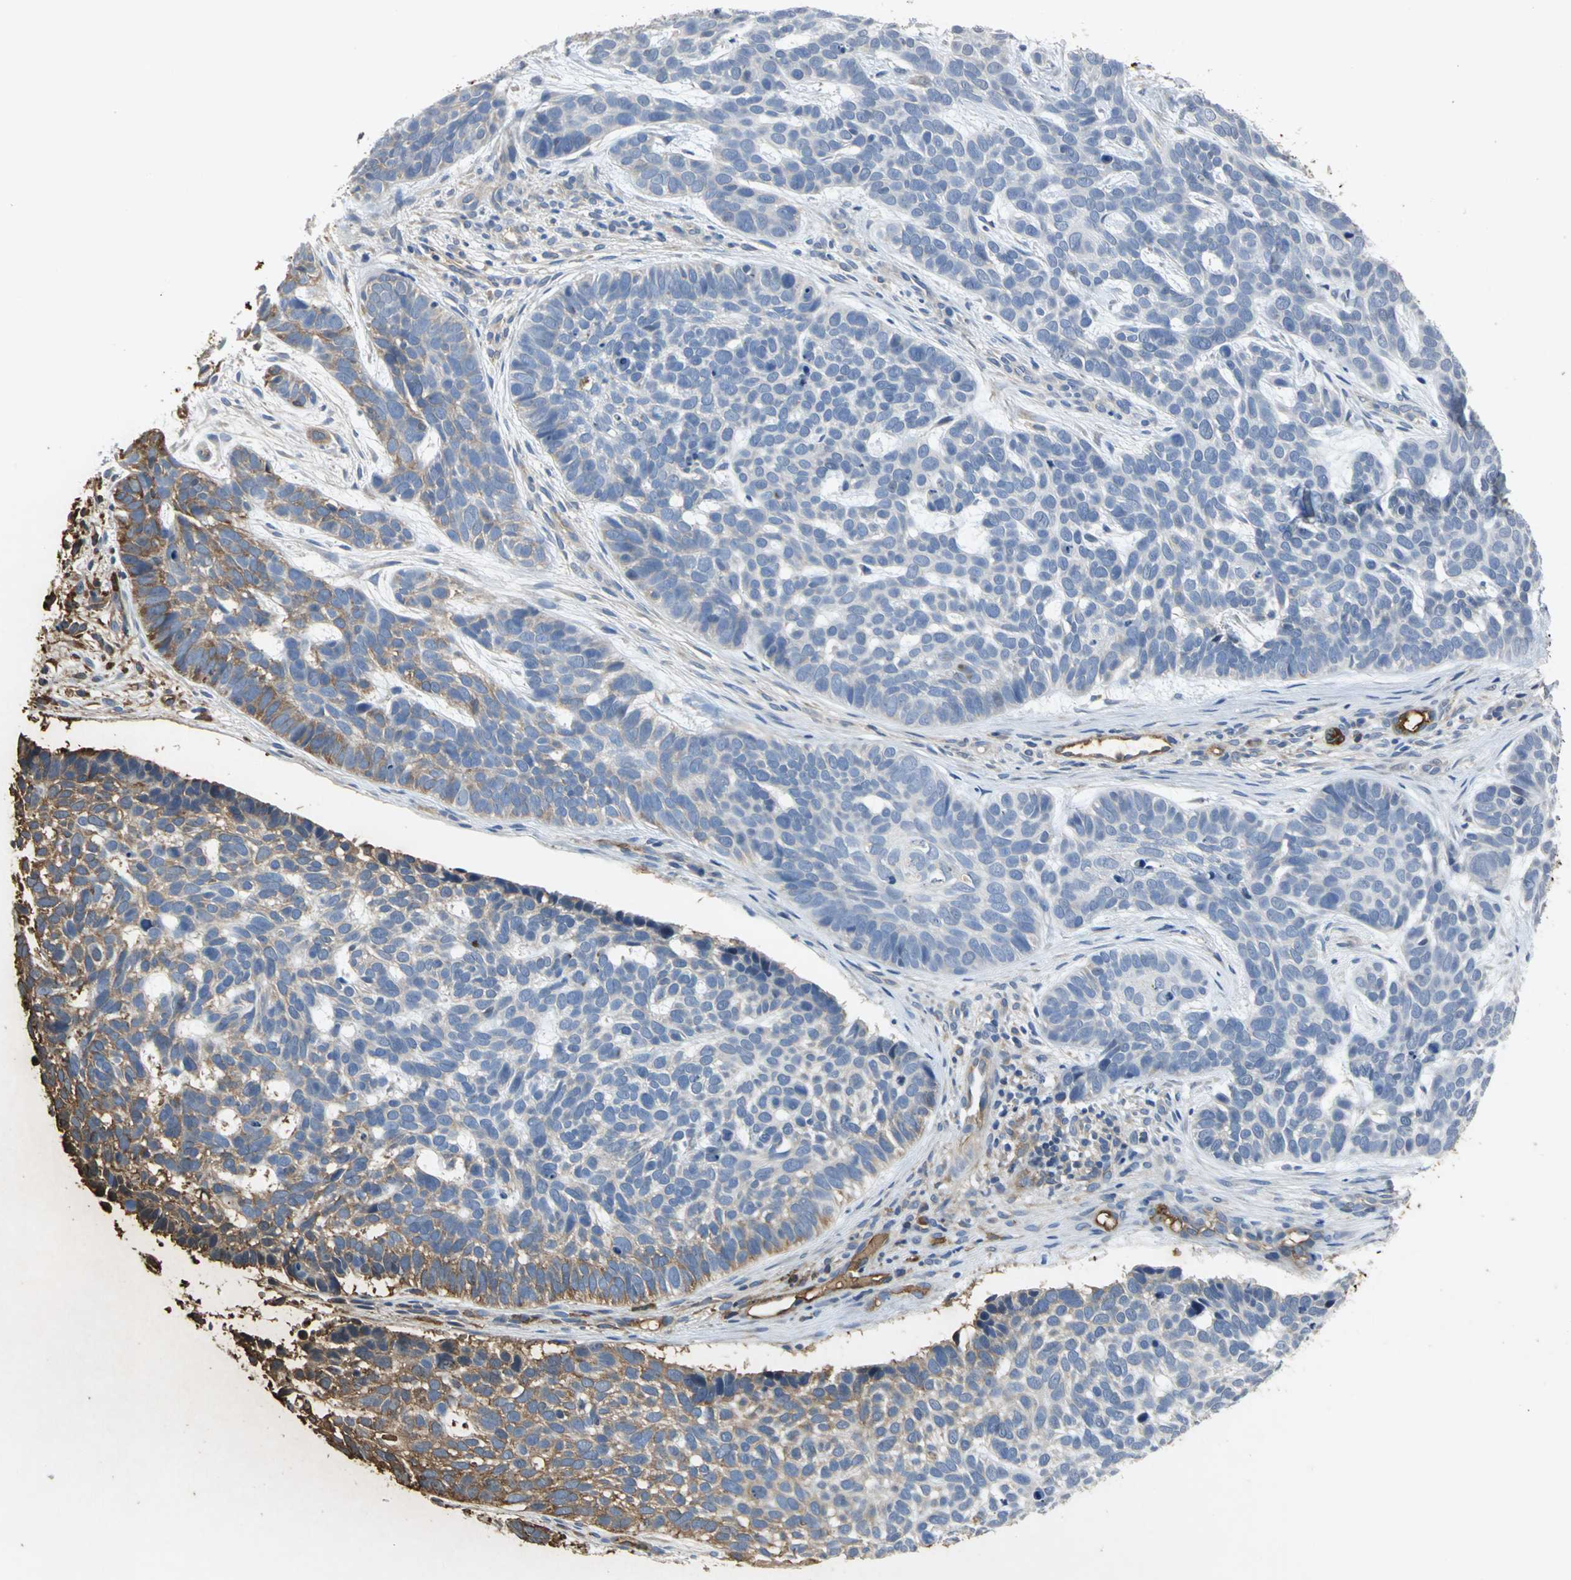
{"staining": {"intensity": "strong", "quantity": "<25%", "location": "cytoplasmic/membranous"}, "tissue": "skin cancer", "cell_type": "Tumor cells", "image_type": "cancer", "snomed": [{"axis": "morphology", "description": "Basal cell carcinoma"}, {"axis": "topography", "description": "Skin"}], "caption": "Skin basal cell carcinoma stained for a protein reveals strong cytoplasmic/membranous positivity in tumor cells. (brown staining indicates protein expression, while blue staining denotes nuclei).", "gene": "TREM1", "patient": {"sex": "male", "age": 87}}